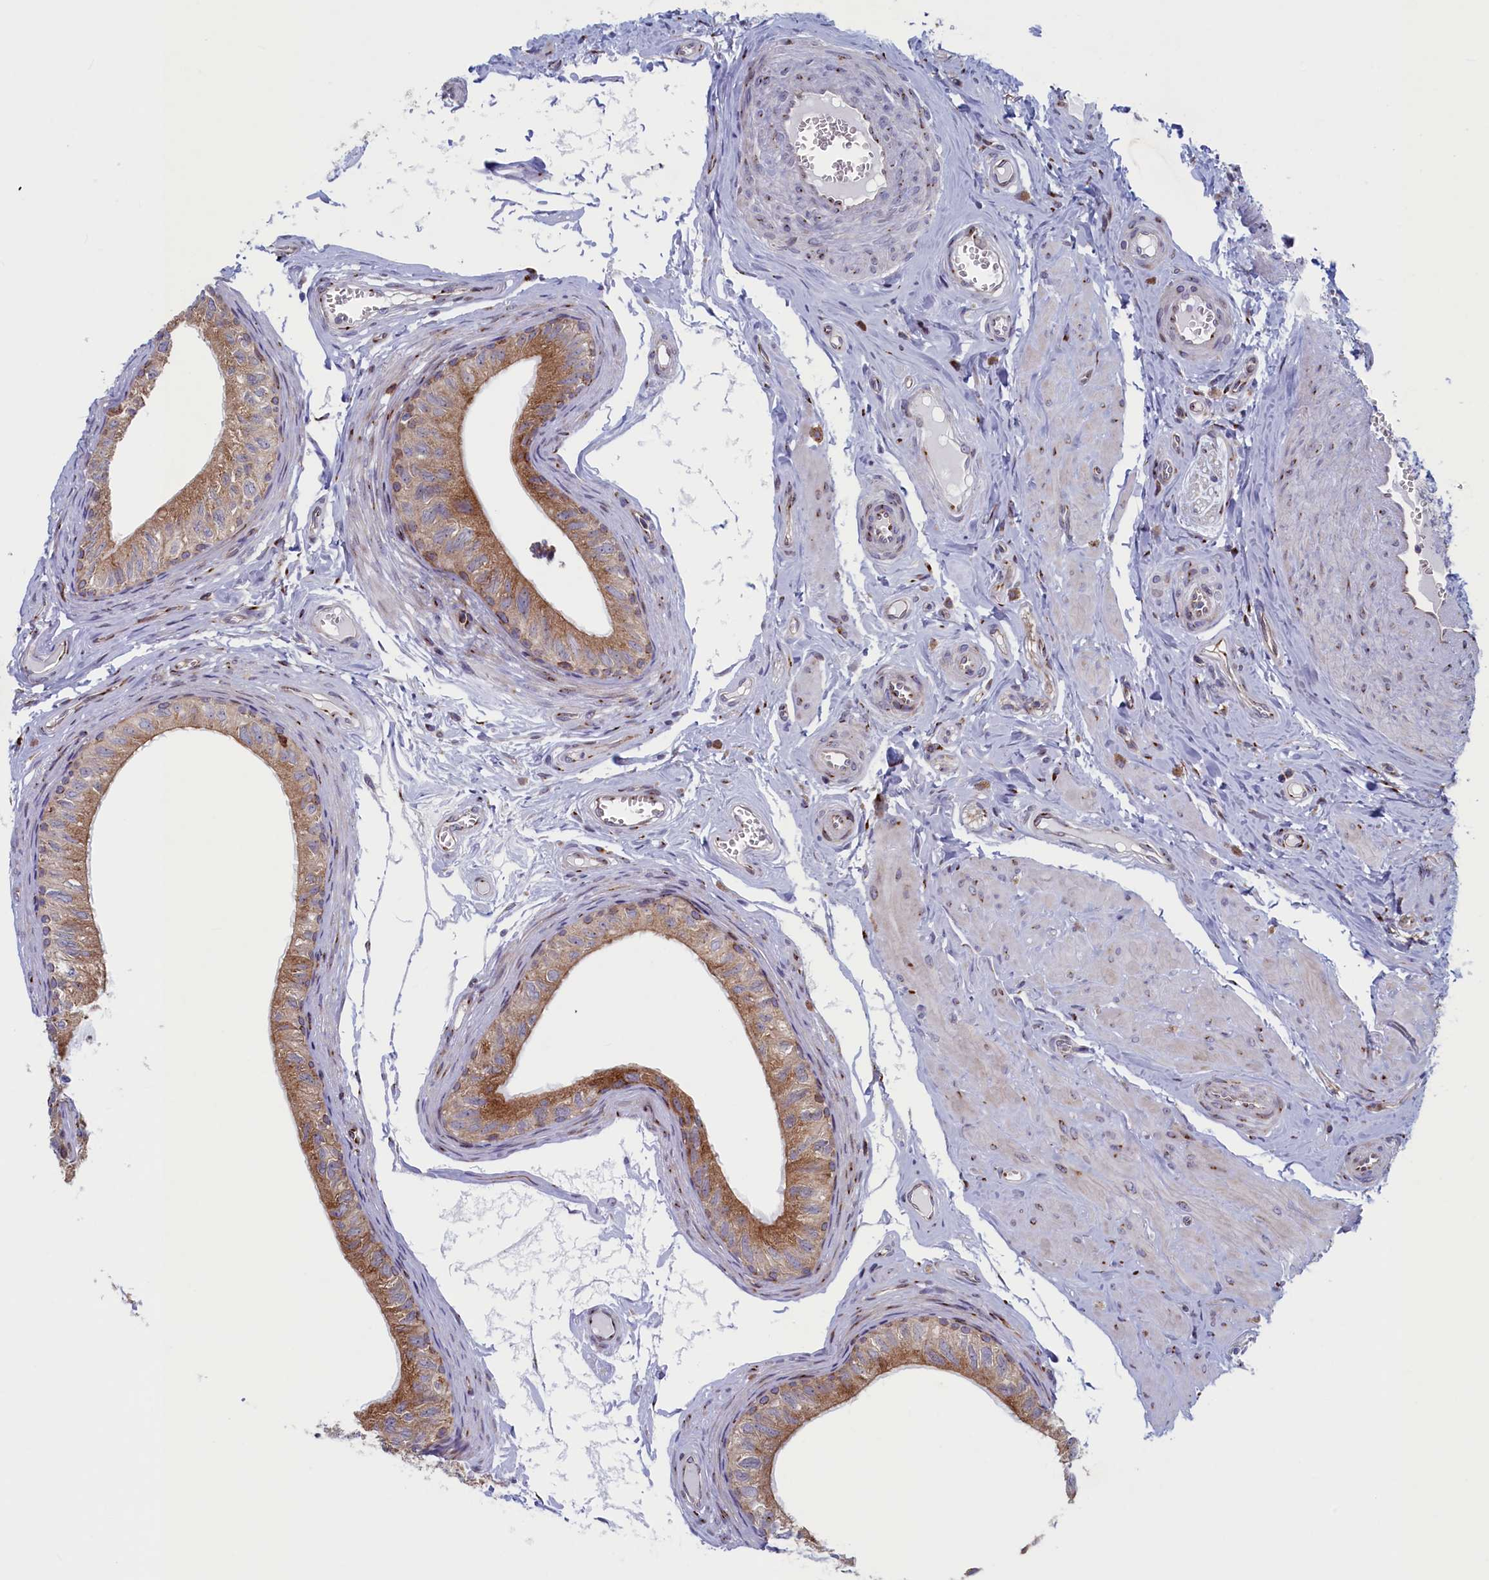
{"staining": {"intensity": "moderate", "quantity": "25%-75%", "location": "cytoplasmic/membranous"}, "tissue": "epididymis", "cell_type": "Glandular cells", "image_type": "normal", "snomed": [{"axis": "morphology", "description": "Normal tissue, NOS"}, {"axis": "topography", "description": "Epididymis"}], "caption": "Moderate cytoplasmic/membranous expression for a protein is appreciated in approximately 25%-75% of glandular cells of normal epididymis using immunohistochemistry.", "gene": "MTFMT", "patient": {"sex": "male", "age": 42}}